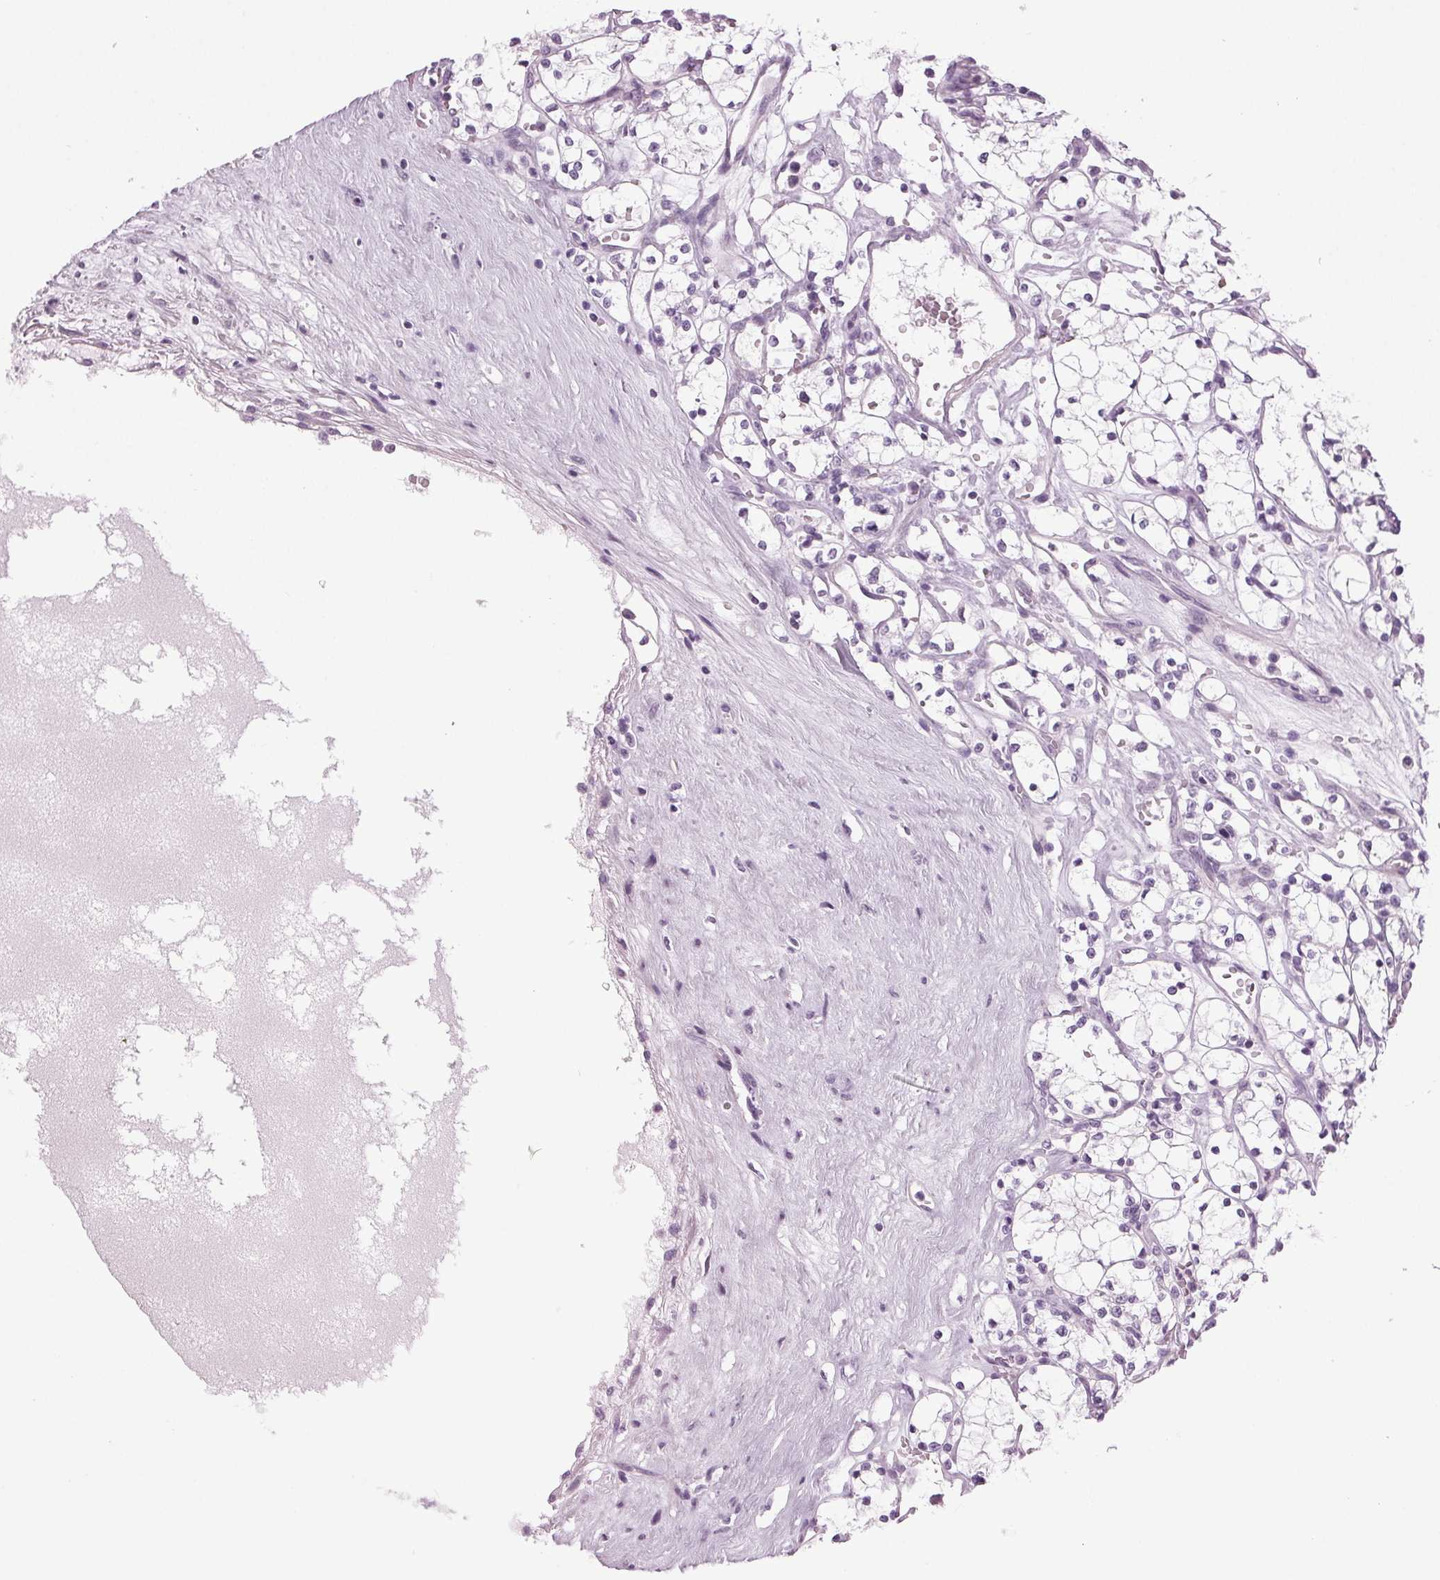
{"staining": {"intensity": "negative", "quantity": "none", "location": "none"}, "tissue": "renal cancer", "cell_type": "Tumor cells", "image_type": "cancer", "snomed": [{"axis": "morphology", "description": "Adenocarcinoma, NOS"}, {"axis": "topography", "description": "Kidney"}], "caption": "DAB (3,3'-diaminobenzidine) immunohistochemical staining of renal cancer (adenocarcinoma) reveals no significant staining in tumor cells. (Immunohistochemistry (ihc), brightfield microscopy, high magnification).", "gene": "DNAH12", "patient": {"sex": "female", "age": 69}}